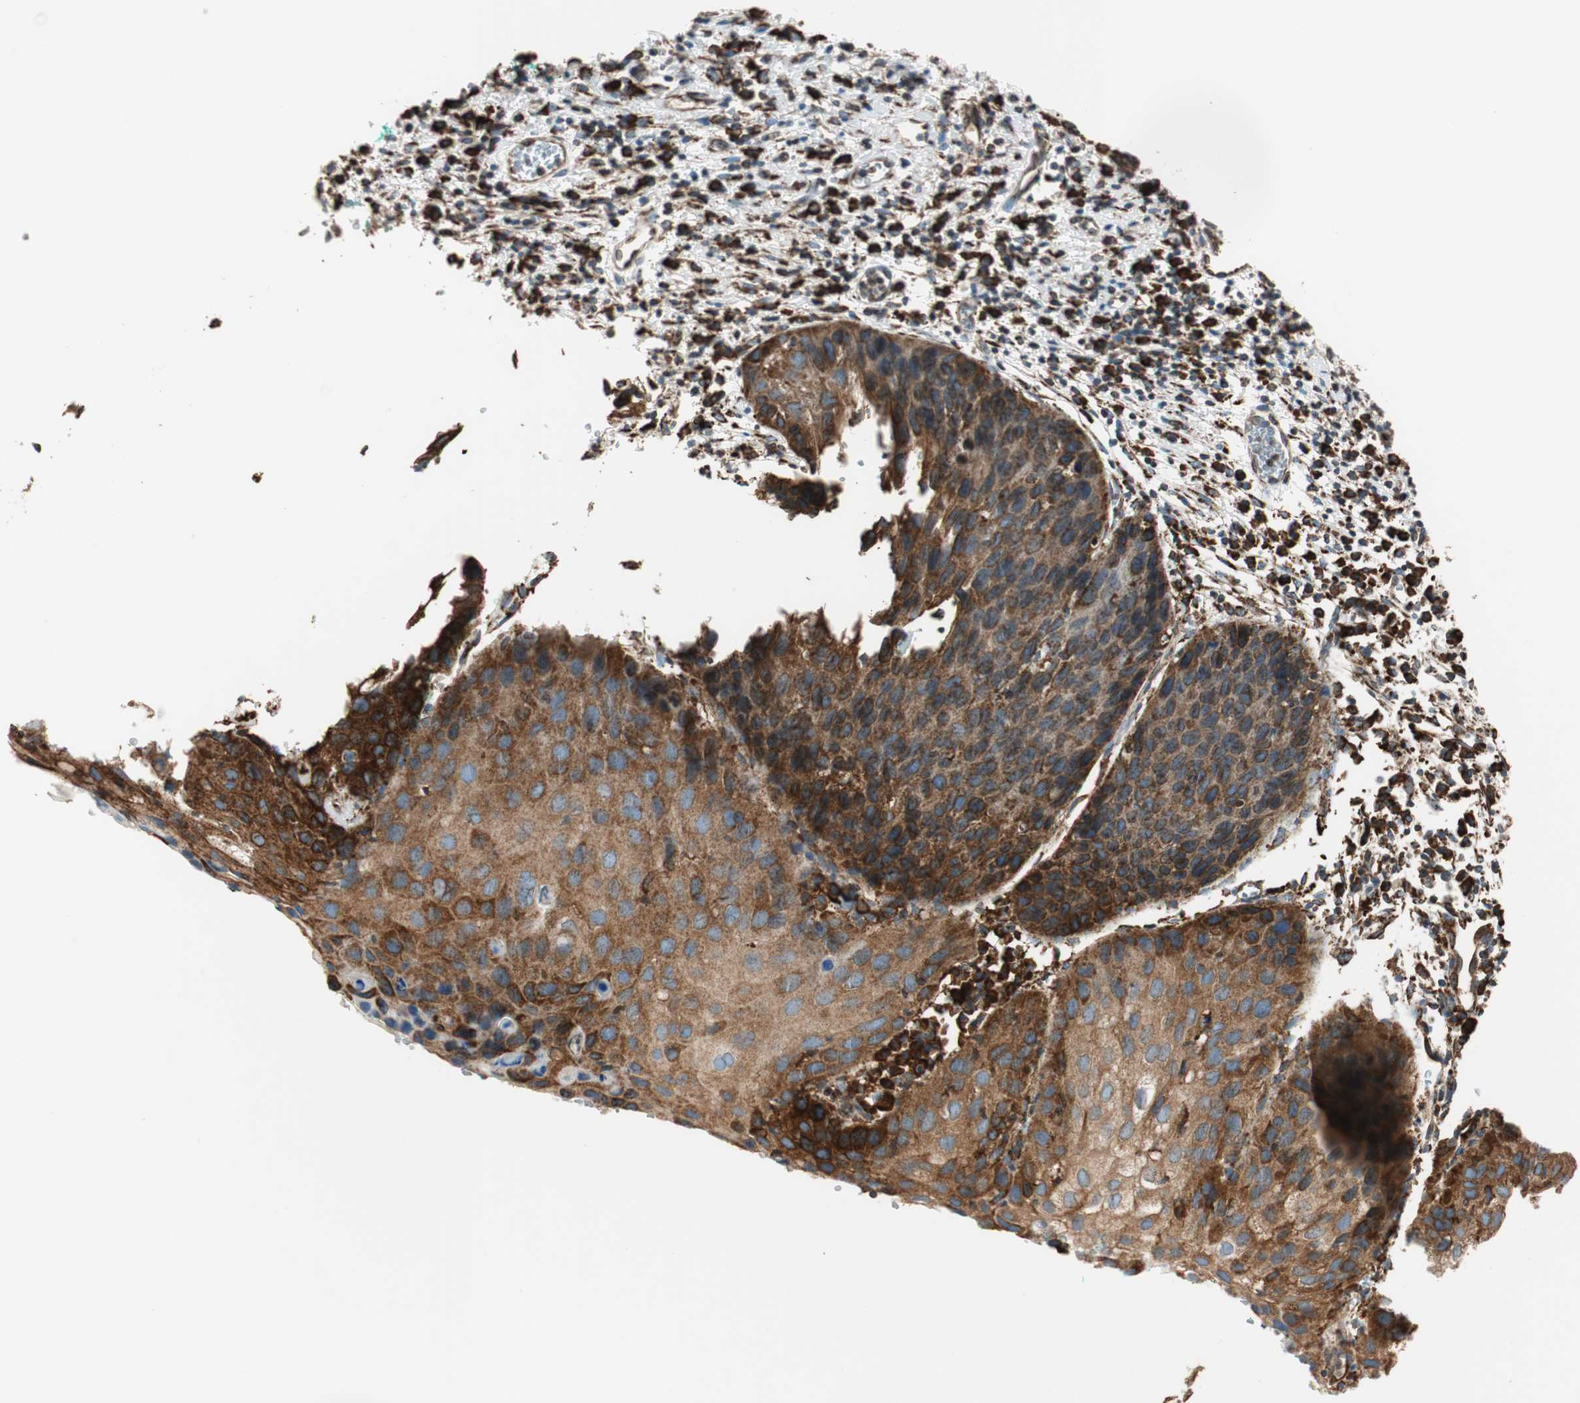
{"staining": {"intensity": "moderate", "quantity": ">75%", "location": "cytoplasmic/membranous"}, "tissue": "cervical cancer", "cell_type": "Tumor cells", "image_type": "cancer", "snomed": [{"axis": "morphology", "description": "Squamous cell carcinoma, NOS"}, {"axis": "topography", "description": "Cervix"}], "caption": "Immunohistochemical staining of squamous cell carcinoma (cervical) reveals moderate cytoplasmic/membranous protein staining in about >75% of tumor cells. The protein of interest is shown in brown color, while the nuclei are stained blue.", "gene": "PRKCSH", "patient": {"sex": "female", "age": 38}}